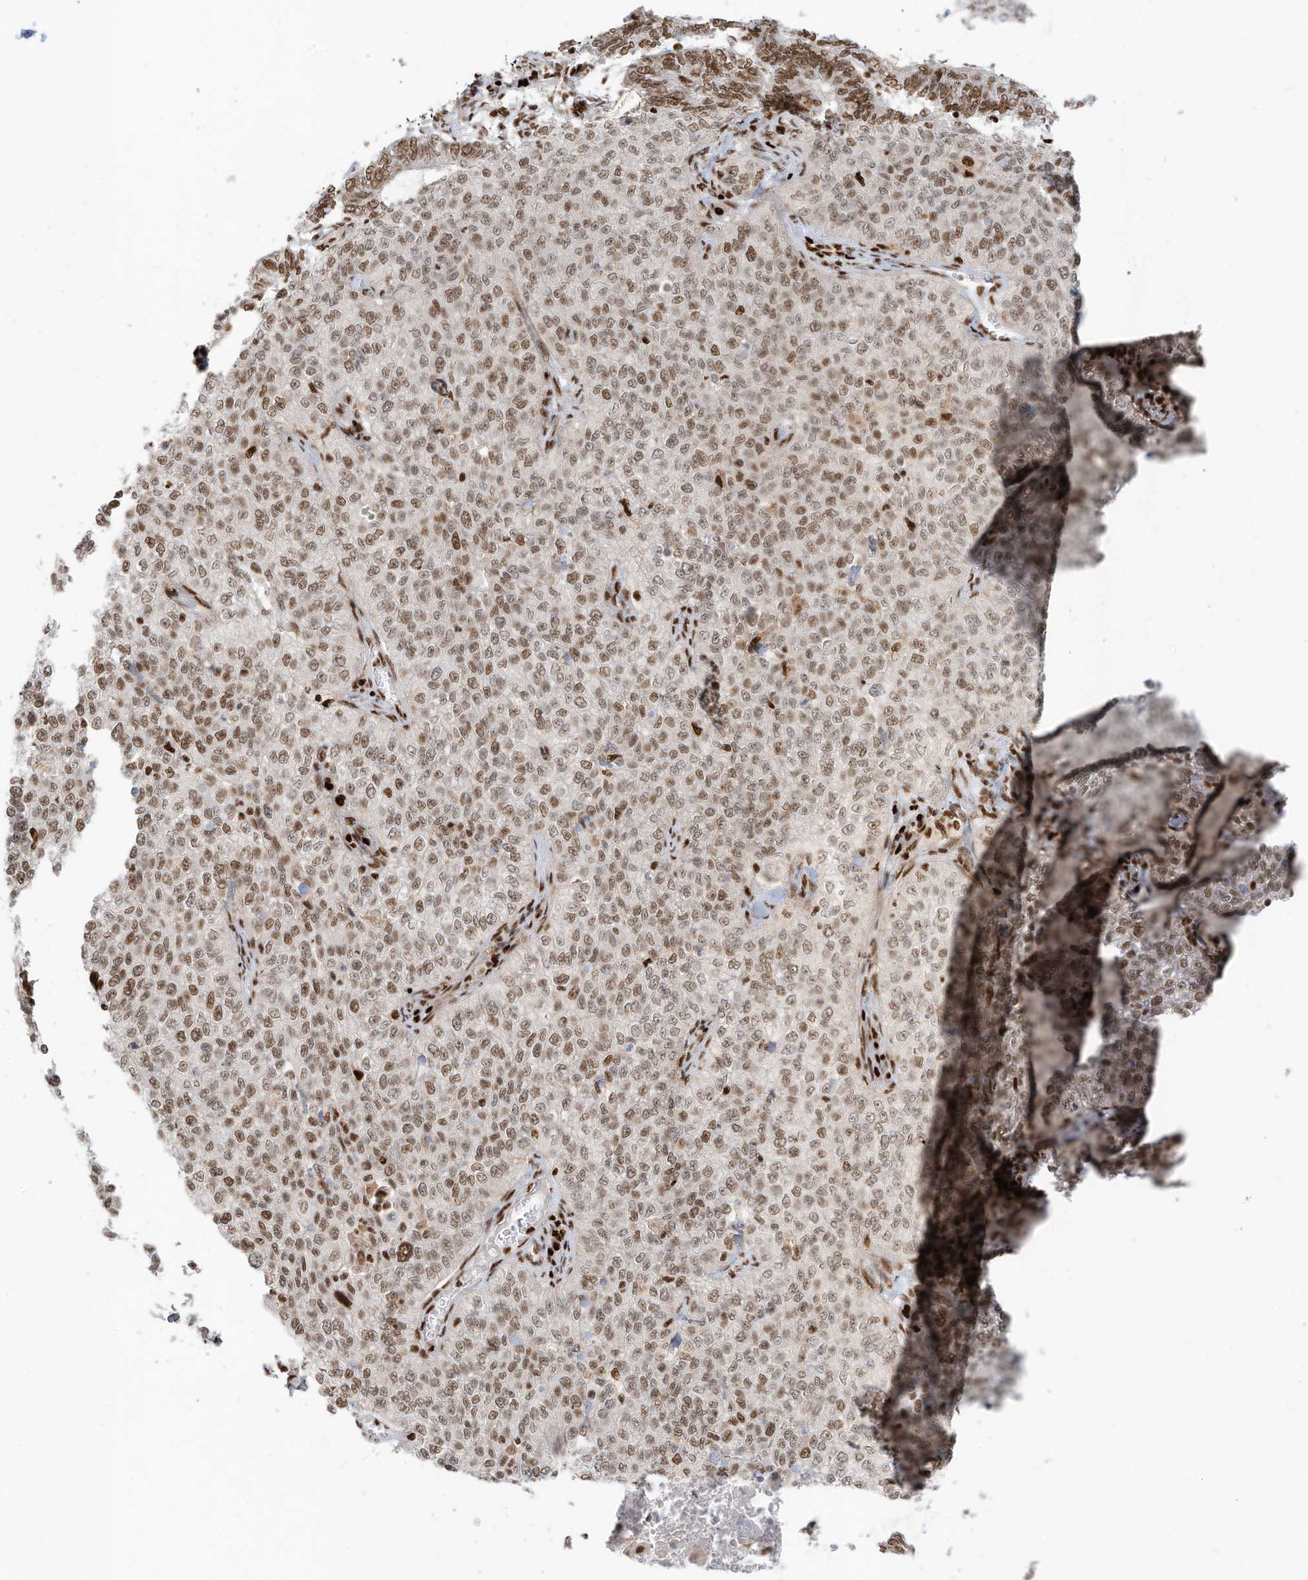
{"staining": {"intensity": "moderate", "quantity": ">75%", "location": "nuclear"}, "tissue": "cervical cancer", "cell_type": "Tumor cells", "image_type": "cancer", "snomed": [{"axis": "morphology", "description": "Squamous cell carcinoma, NOS"}, {"axis": "topography", "description": "Cervix"}], "caption": "Moderate nuclear expression for a protein is present in approximately >75% of tumor cells of cervical cancer using IHC.", "gene": "SAMD15", "patient": {"sex": "female", "age": 35}}